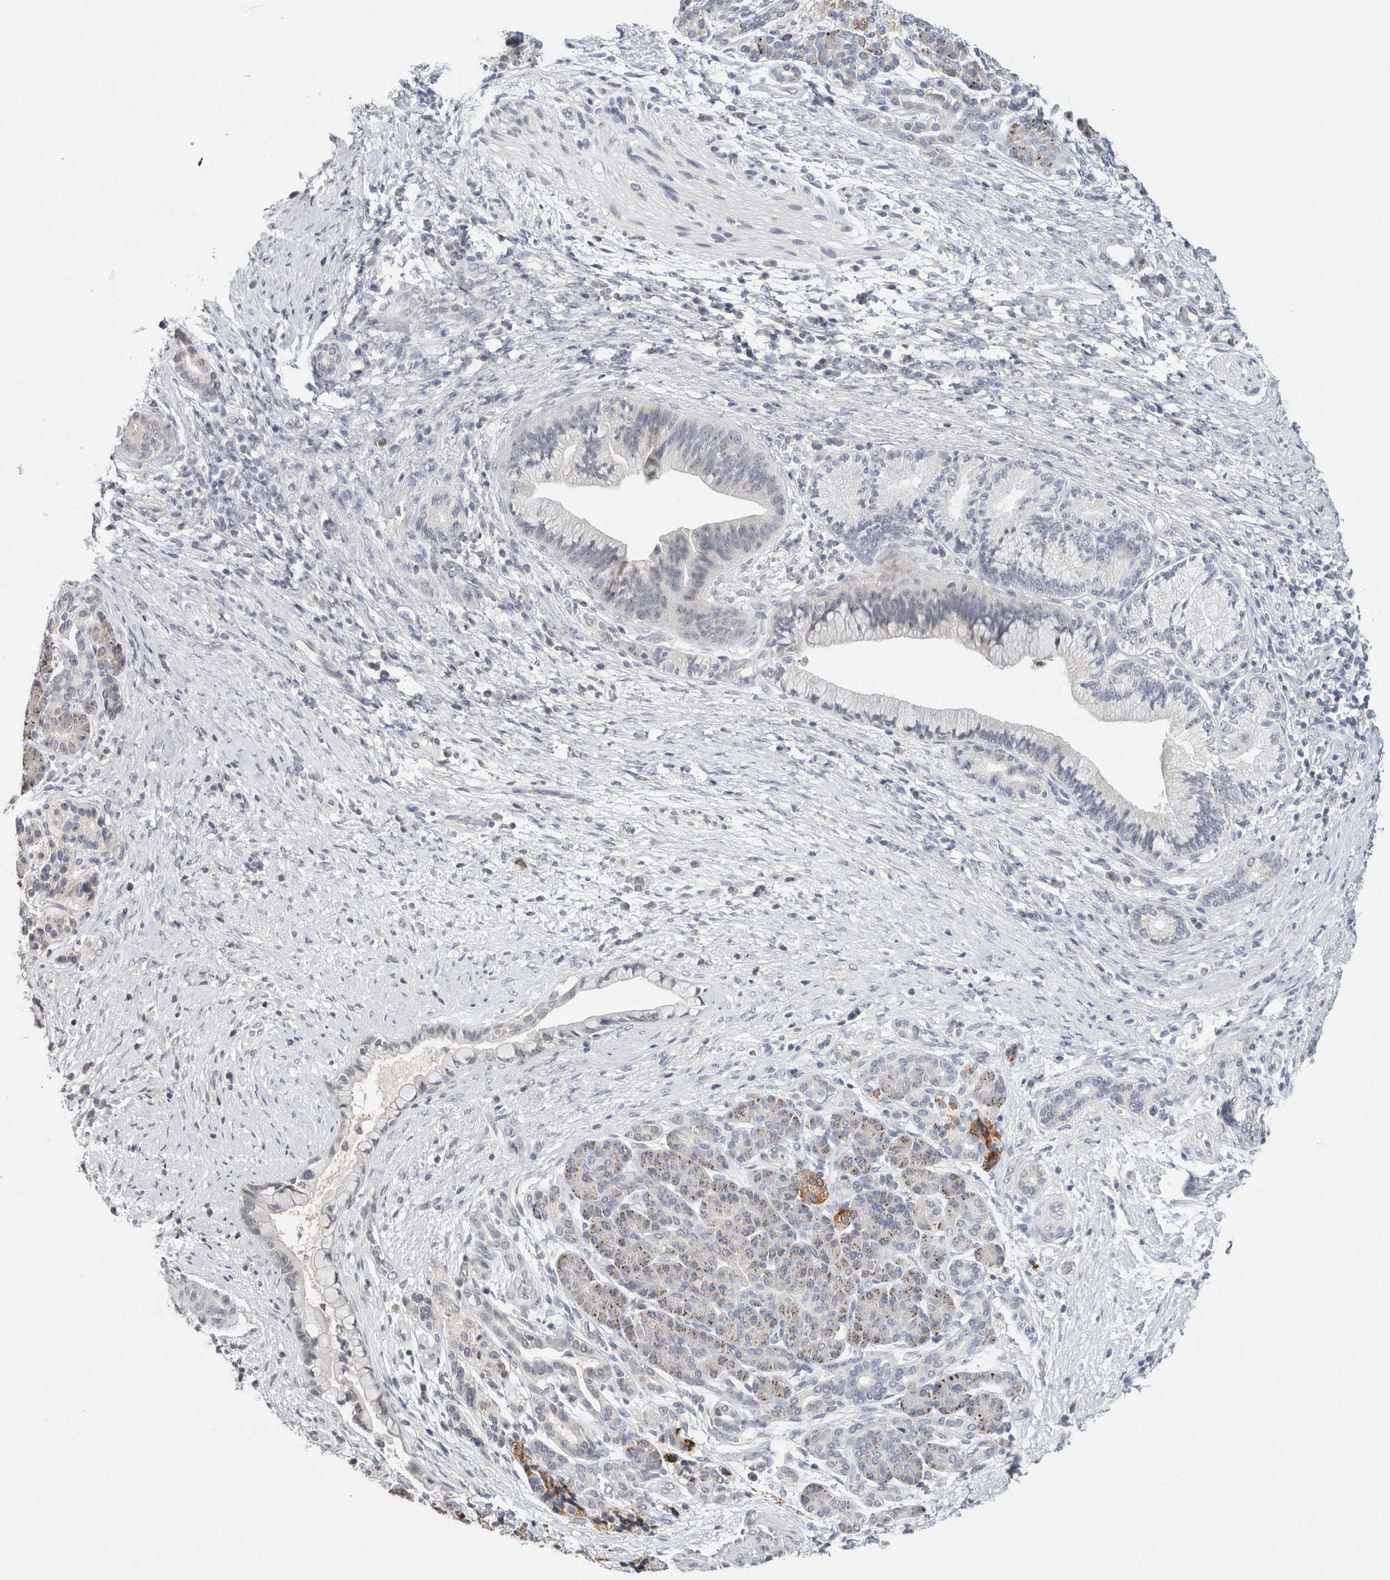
{"staining": {"intensity": "negative", "quantity": "none", "location": "none"}, "tissue": "pancreatic cancer", "cell_type": "Tumor cells", "image_type": "cancer", "snomed": [{"axis": "morphology", "description": "Adenocarcinoma, NOS"}, {"axis": "topography", "description": "Pancreas"}], "caption": "Immunohistochemical staining of human pancreatic cancer demonstrates no significant staining in tumor cells.", "gene": "CRAT", "patient": {"sex": "male", "age": 59}}